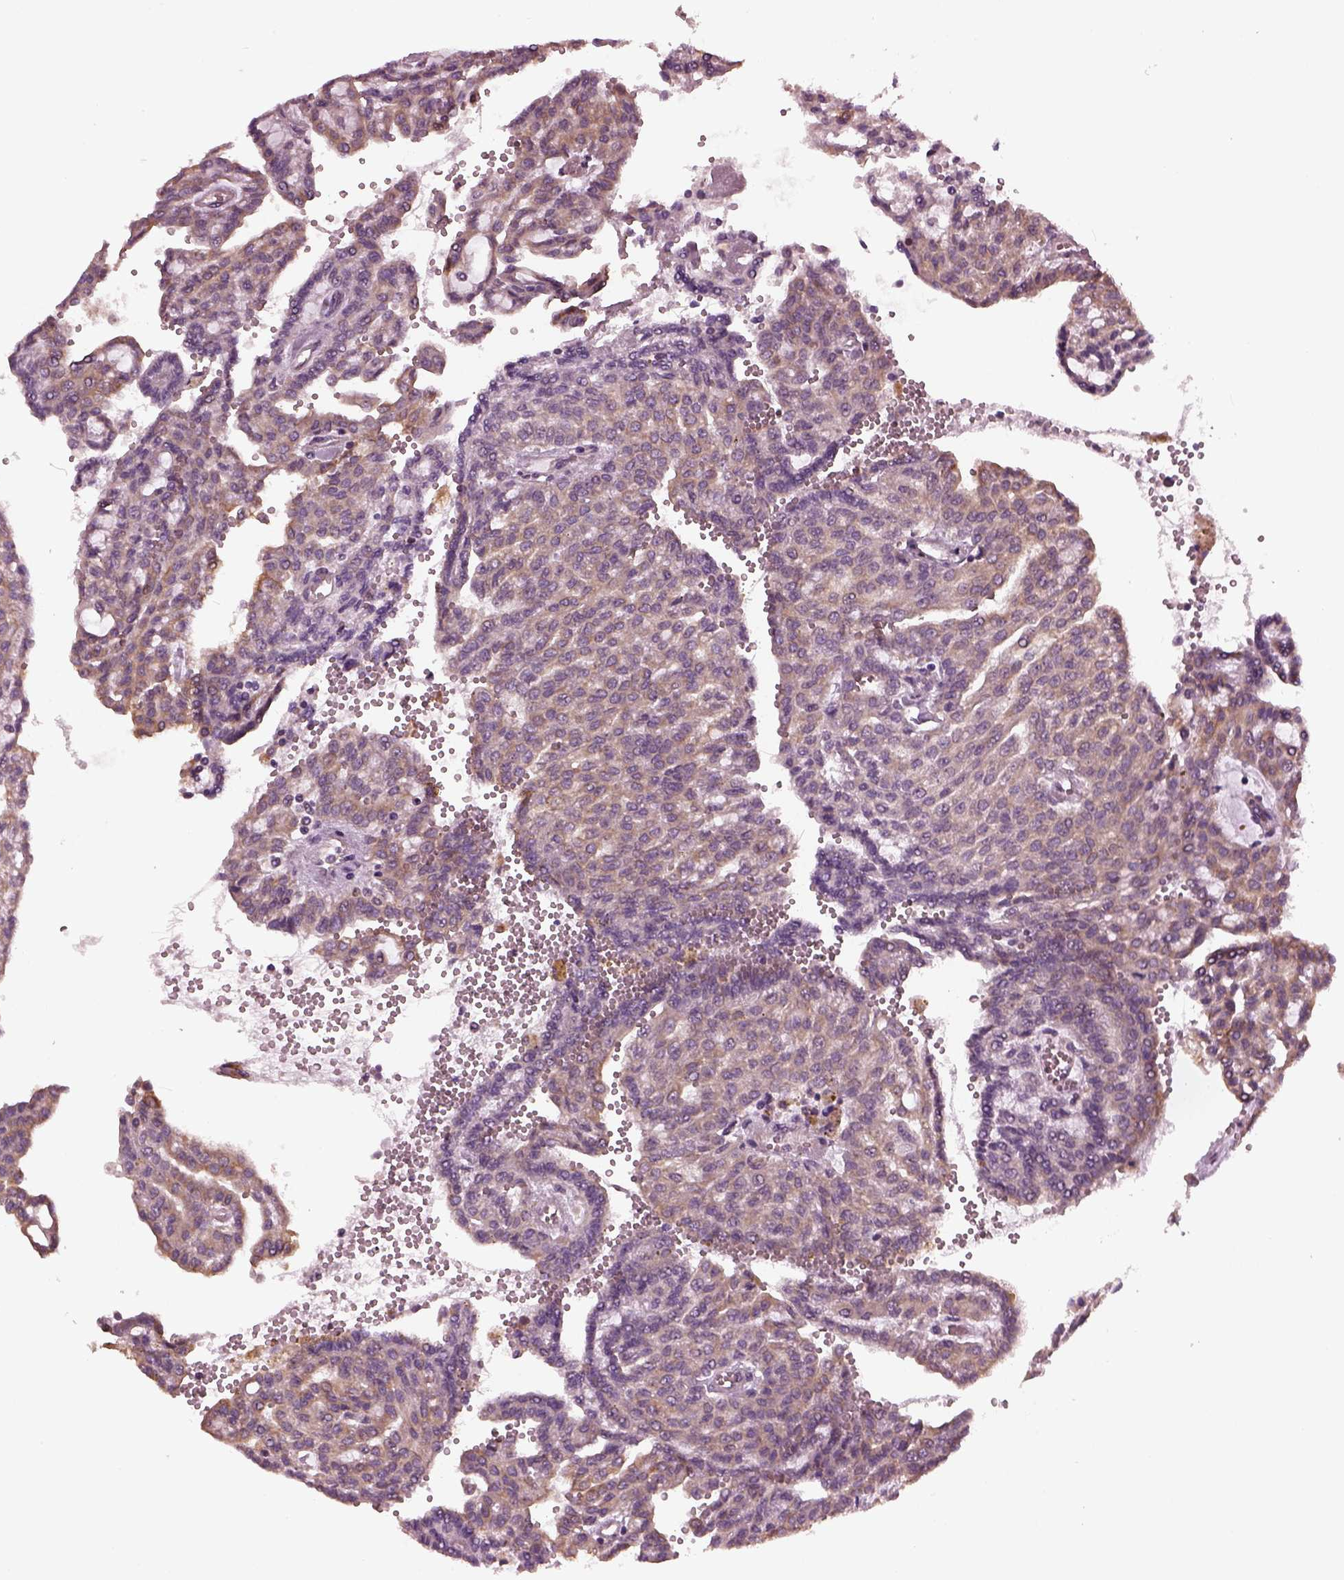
{"staining": {"intensity": "weak", "quantity": "25%-75%", "location": "cytoplasmic/membranous"}, "tissue": "renal cancer", "cell_type": "Tumor cells", "image_type": "cancer", "snomed": [{"axis": "morphology", "description": "Adenocarcinoma, NOS"}, {"axis": "topography", "description": "Kidney"}], "caption": "Immunohistochemical staining of human renal cancer demonstrates low levels of weak cytoplasmic/membranous protein positivity in approximately 25%-75% of tumor cells.", "gene": "RUFY3", "patient": {"sex": "male", "age": 63}}